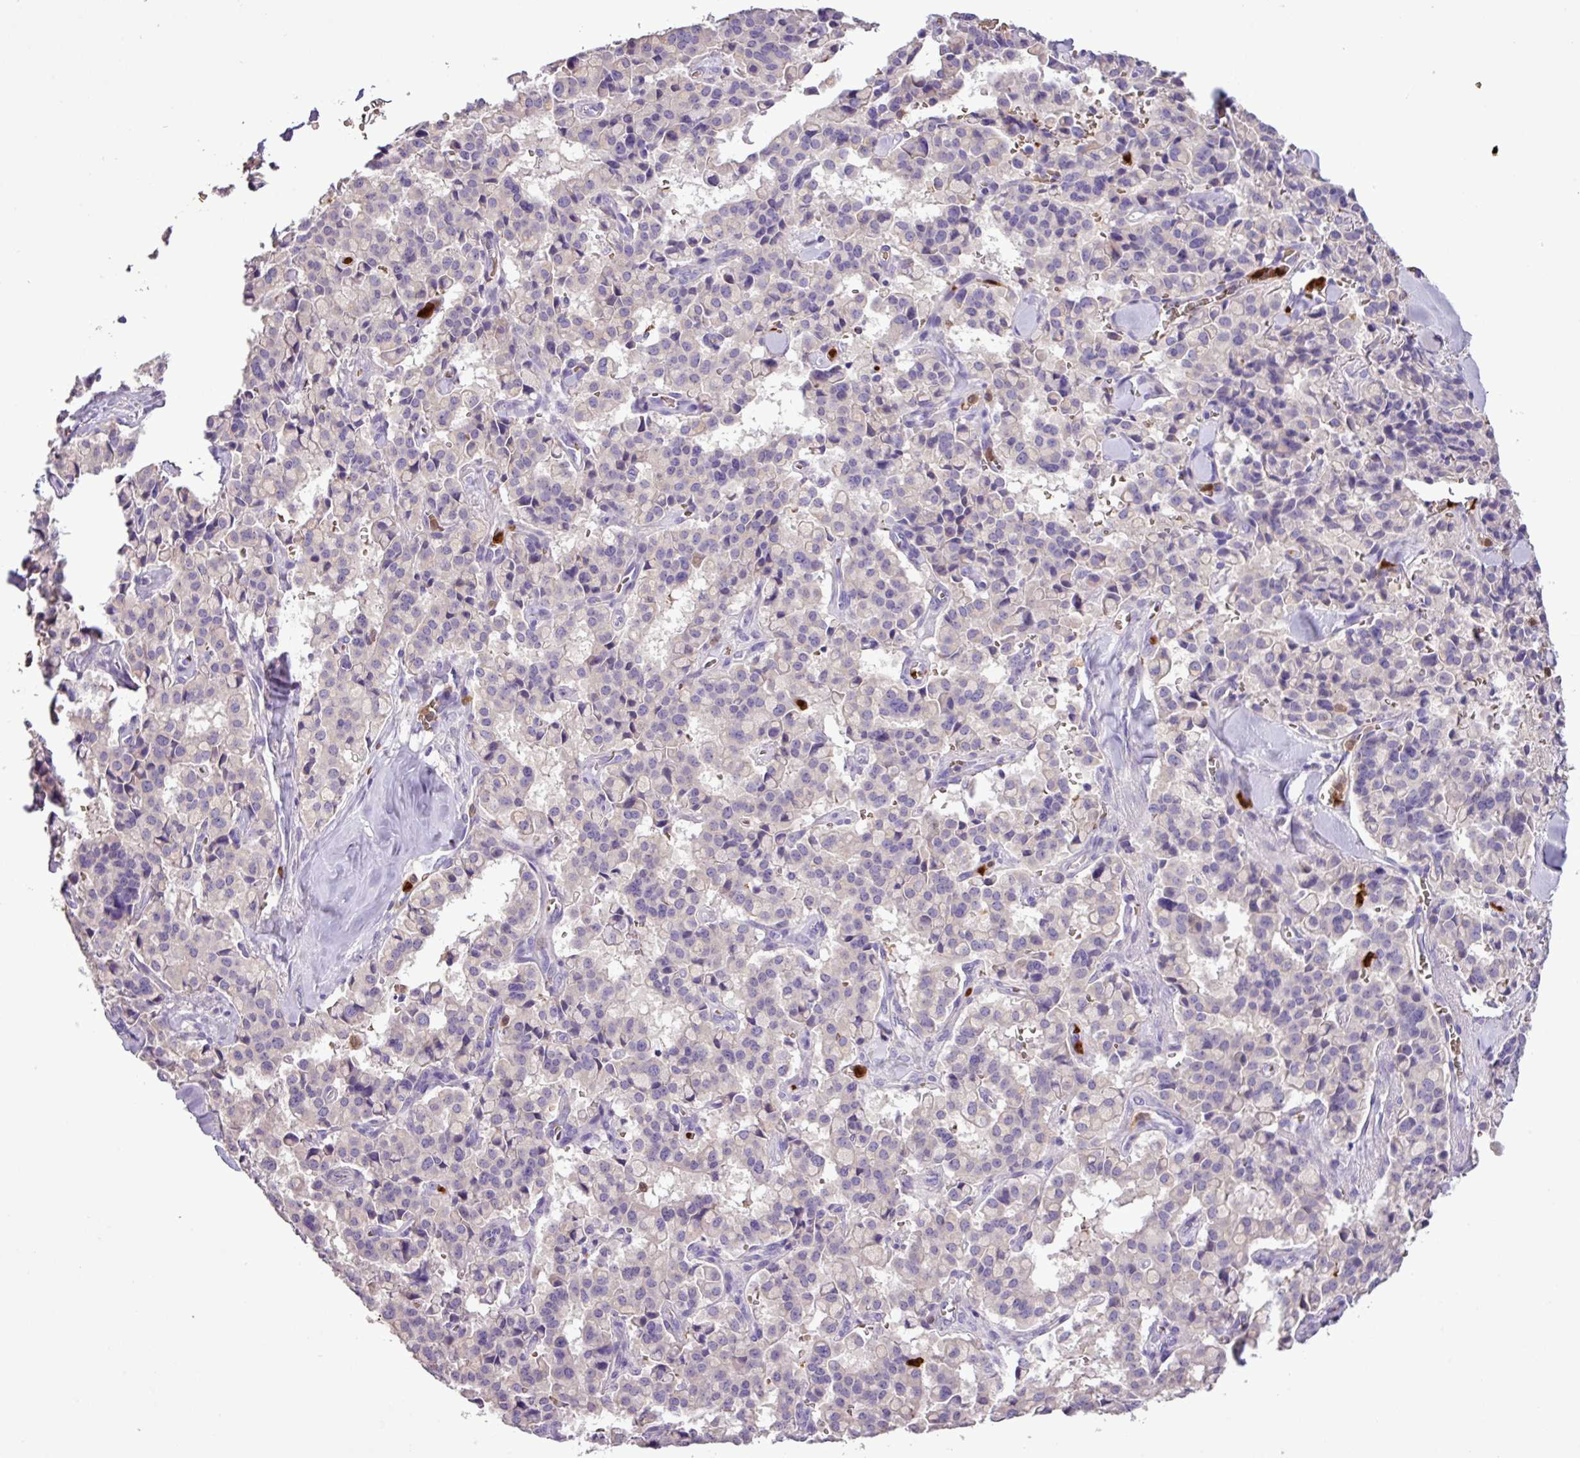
{"staining": {"intensity": "negative", "quantity": "none", "location": "none"}, "tissue": "pancreatic cancer", "cell_type": "Tumor cells", "image_type": "cancer", "snomed": [{"axis": "morphology", "description": "Adenocarcinoma, NOS"}, {"axis": "topography", "description": "Pancreas"}], "caption": "The photomicrograph demonstrates no staining of tumor cells in pancreatic adenocarcinoma.", "gene": "MGAT4B", "patient": {"sex": "male", "age": 65}}